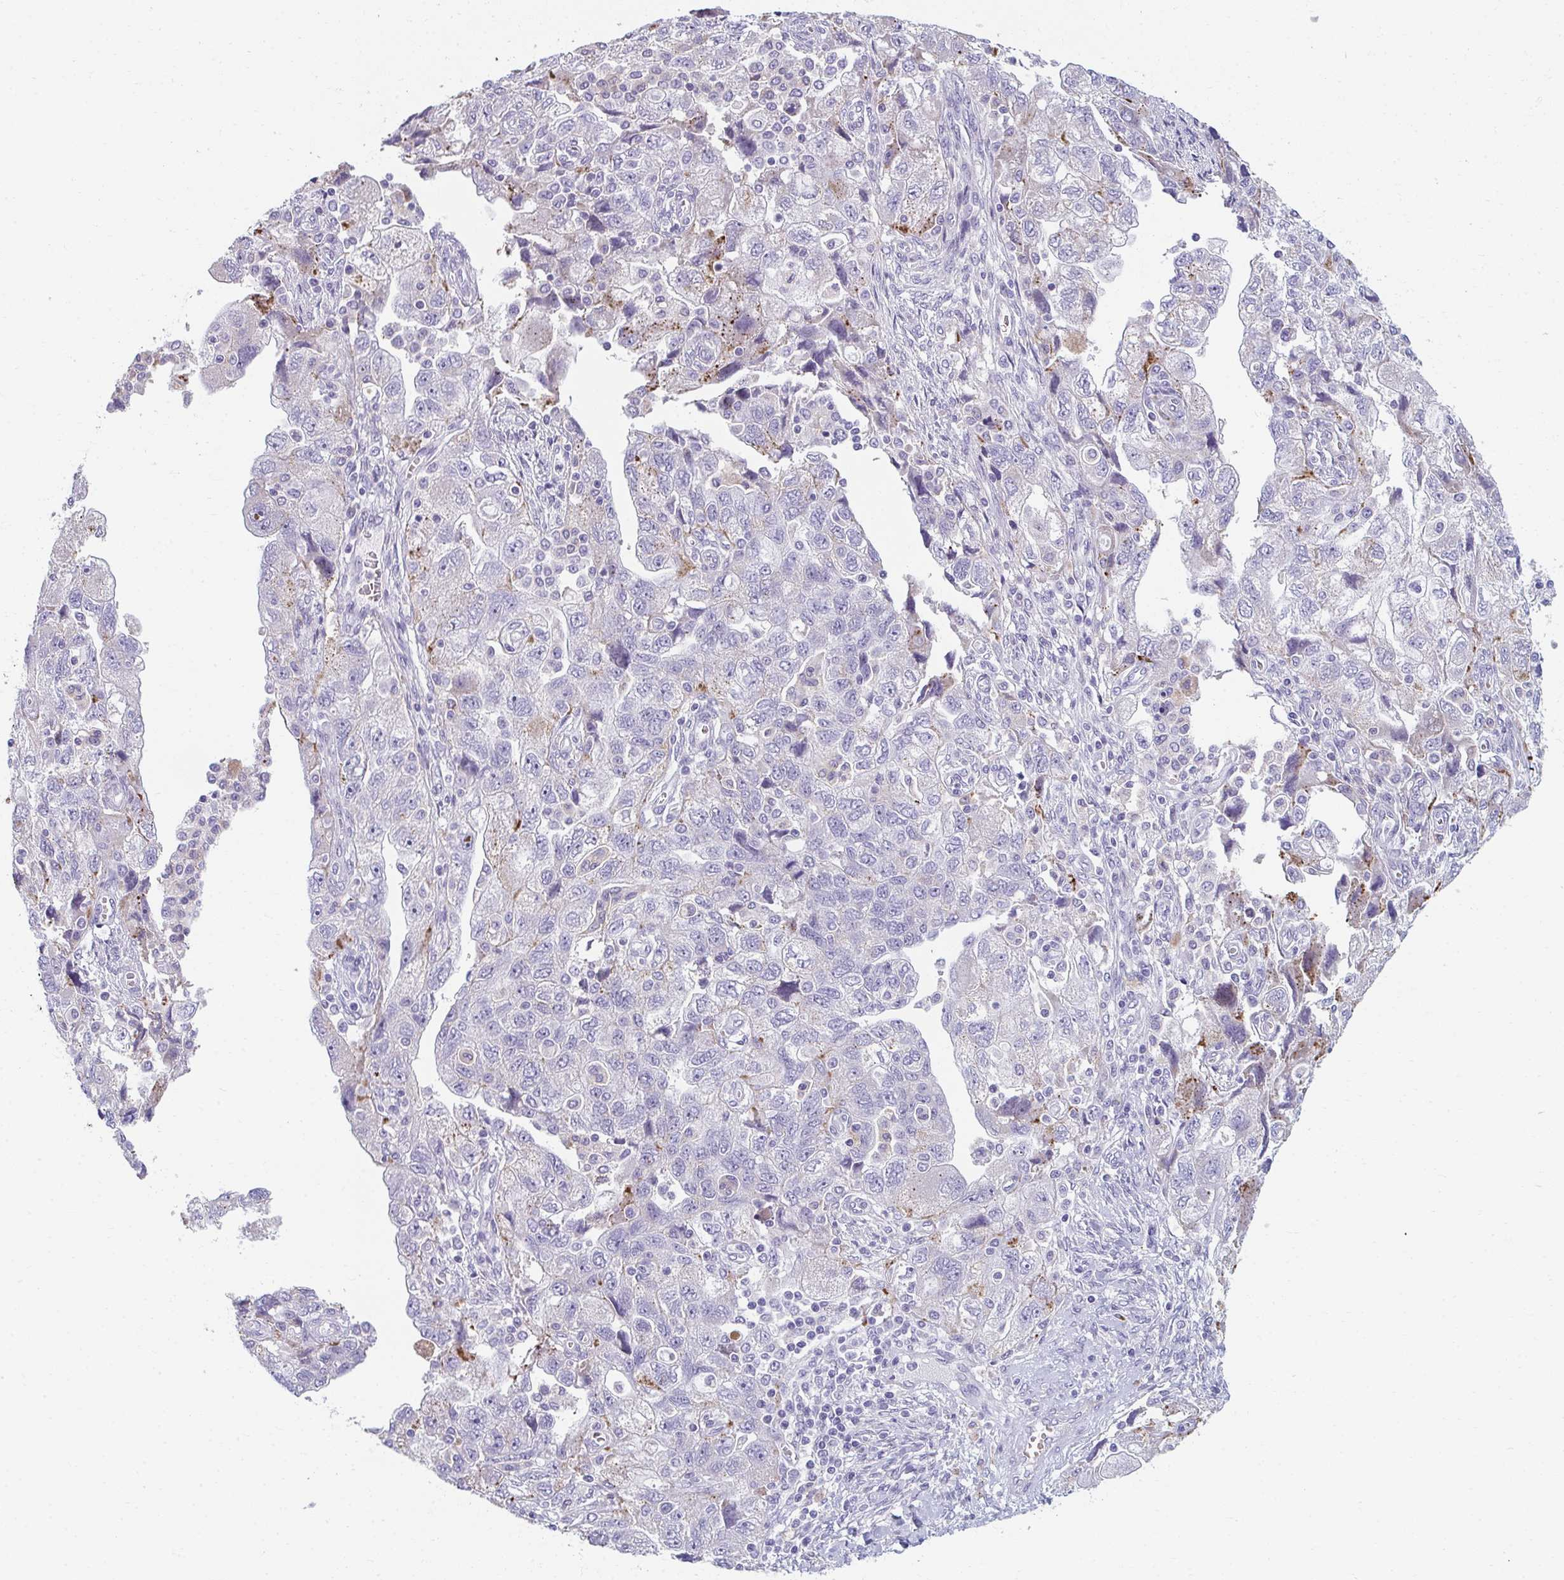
{"staining": {"intensity": "moderate", "quantity": "<25%", "location": "cytoplasmic/membranous"}, "tissue": "ovarian cancer", "cell_type": "Tumor cells", "image_type": "cancer", "snomed": [{"axis": "morphology", "description": "Carcinoma, NOS"}, {"axis": "morphology", "description": "Cystadenocarcinoma, serous, NOS"}, {"axis": "topography", "description": "Ovary"}], "caption": "A low amount of moderate cytoplasmic/membranous expression is present in about <25% of tumor cells in ovarian cancer (carcinoma) tissue.", "gene": "EIF1AD", "patient": {"sex": "female", "age": 69}}